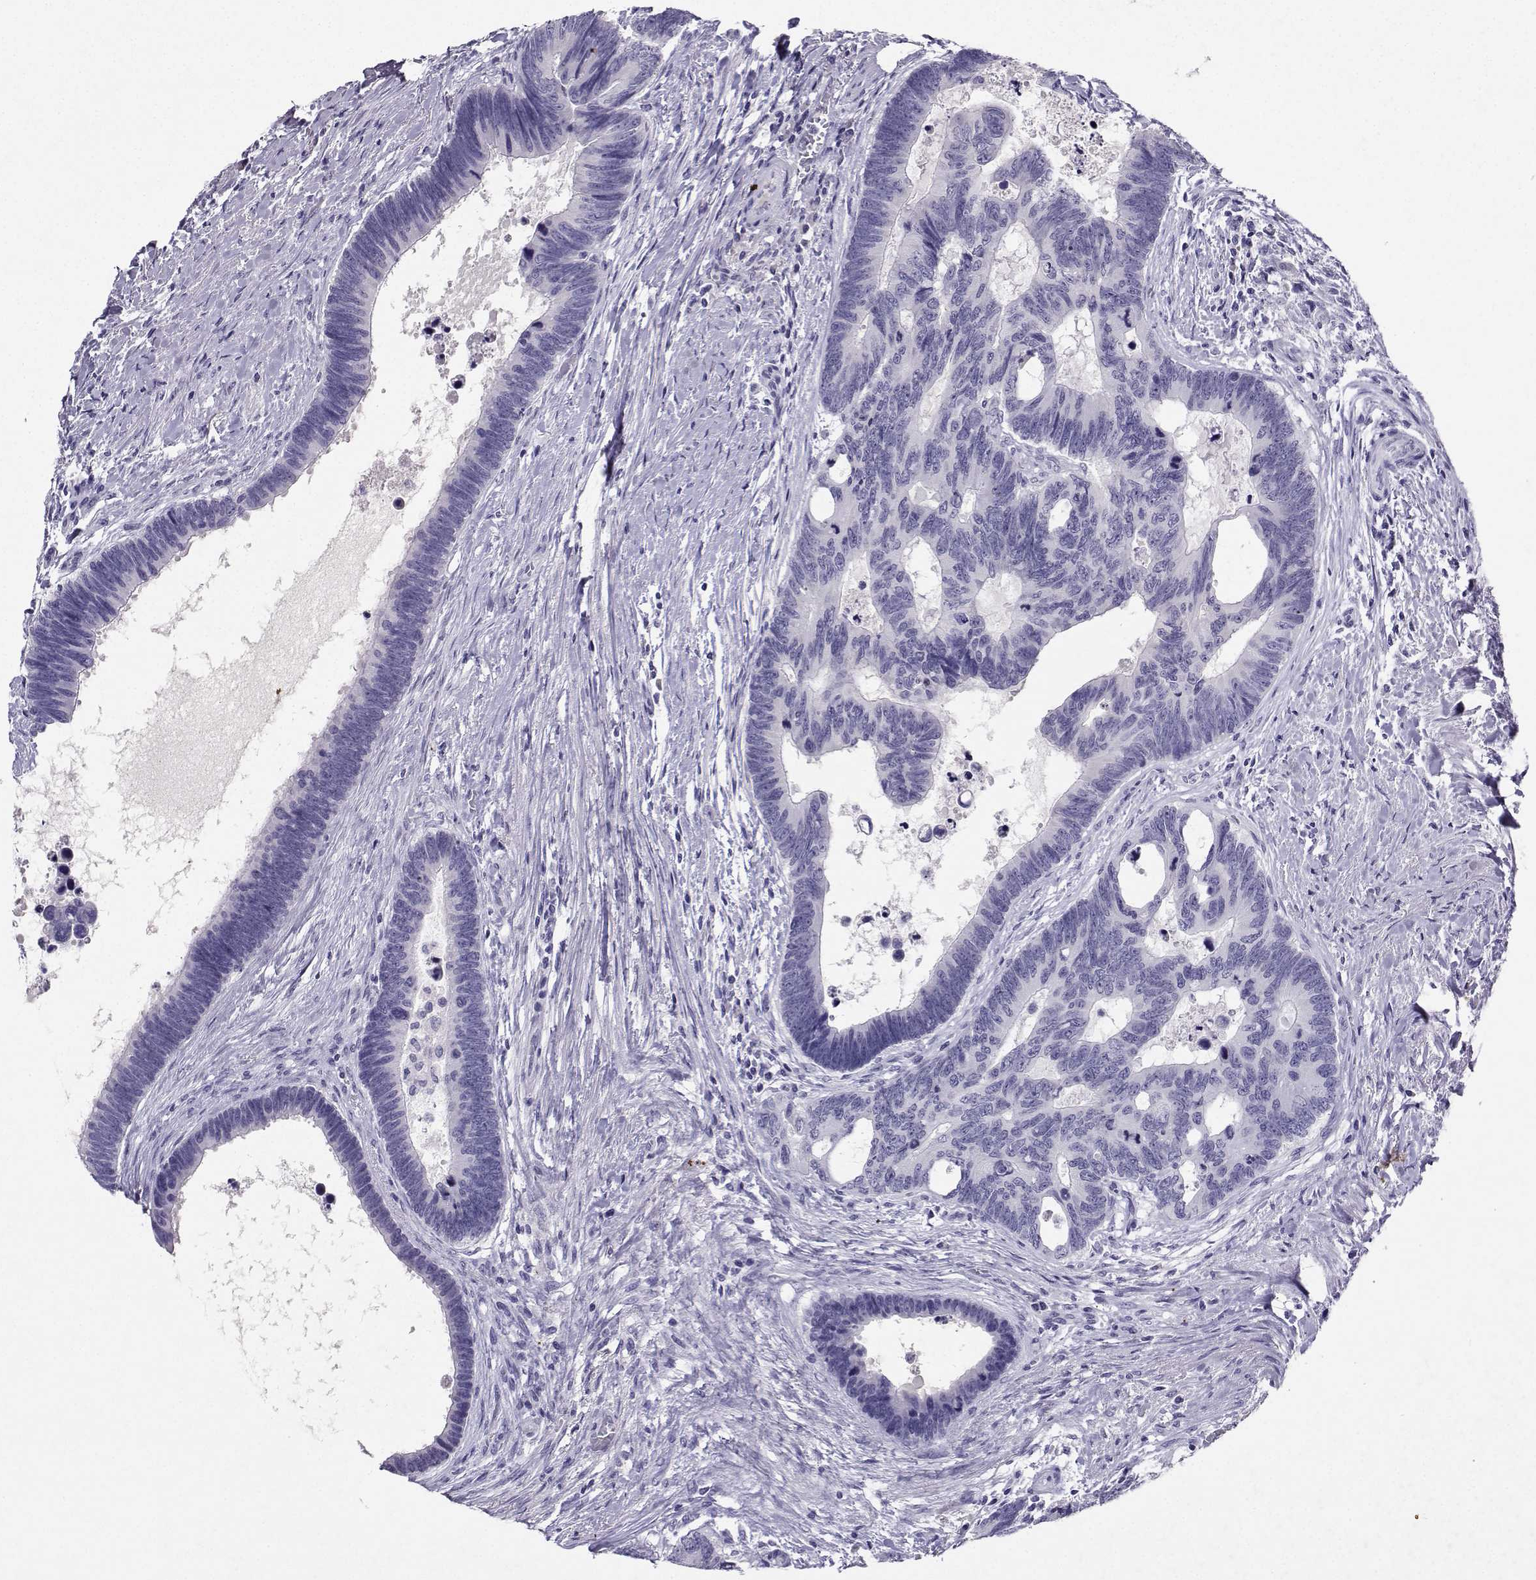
{"staining": {"intensity": "negative", "quantity": "none", "location": "none"}, "tissue": "colorectal cancer", "cell_type": "Tumor cells", "image_type": "cancer", "snomed": [{"axis": "morphology", "description": "Adenocarcinoma, NOS"}, {"axis": "topography", "description": "Colon"}], "caption": "This micrograph is of colorectal cancer stained with IHC to label a protein in brown with the nuclei are counter-stained blue. There is no staining in tumor cells.", "gene": "GRIK4", "patient": {"sex": "female", "age": 77}}